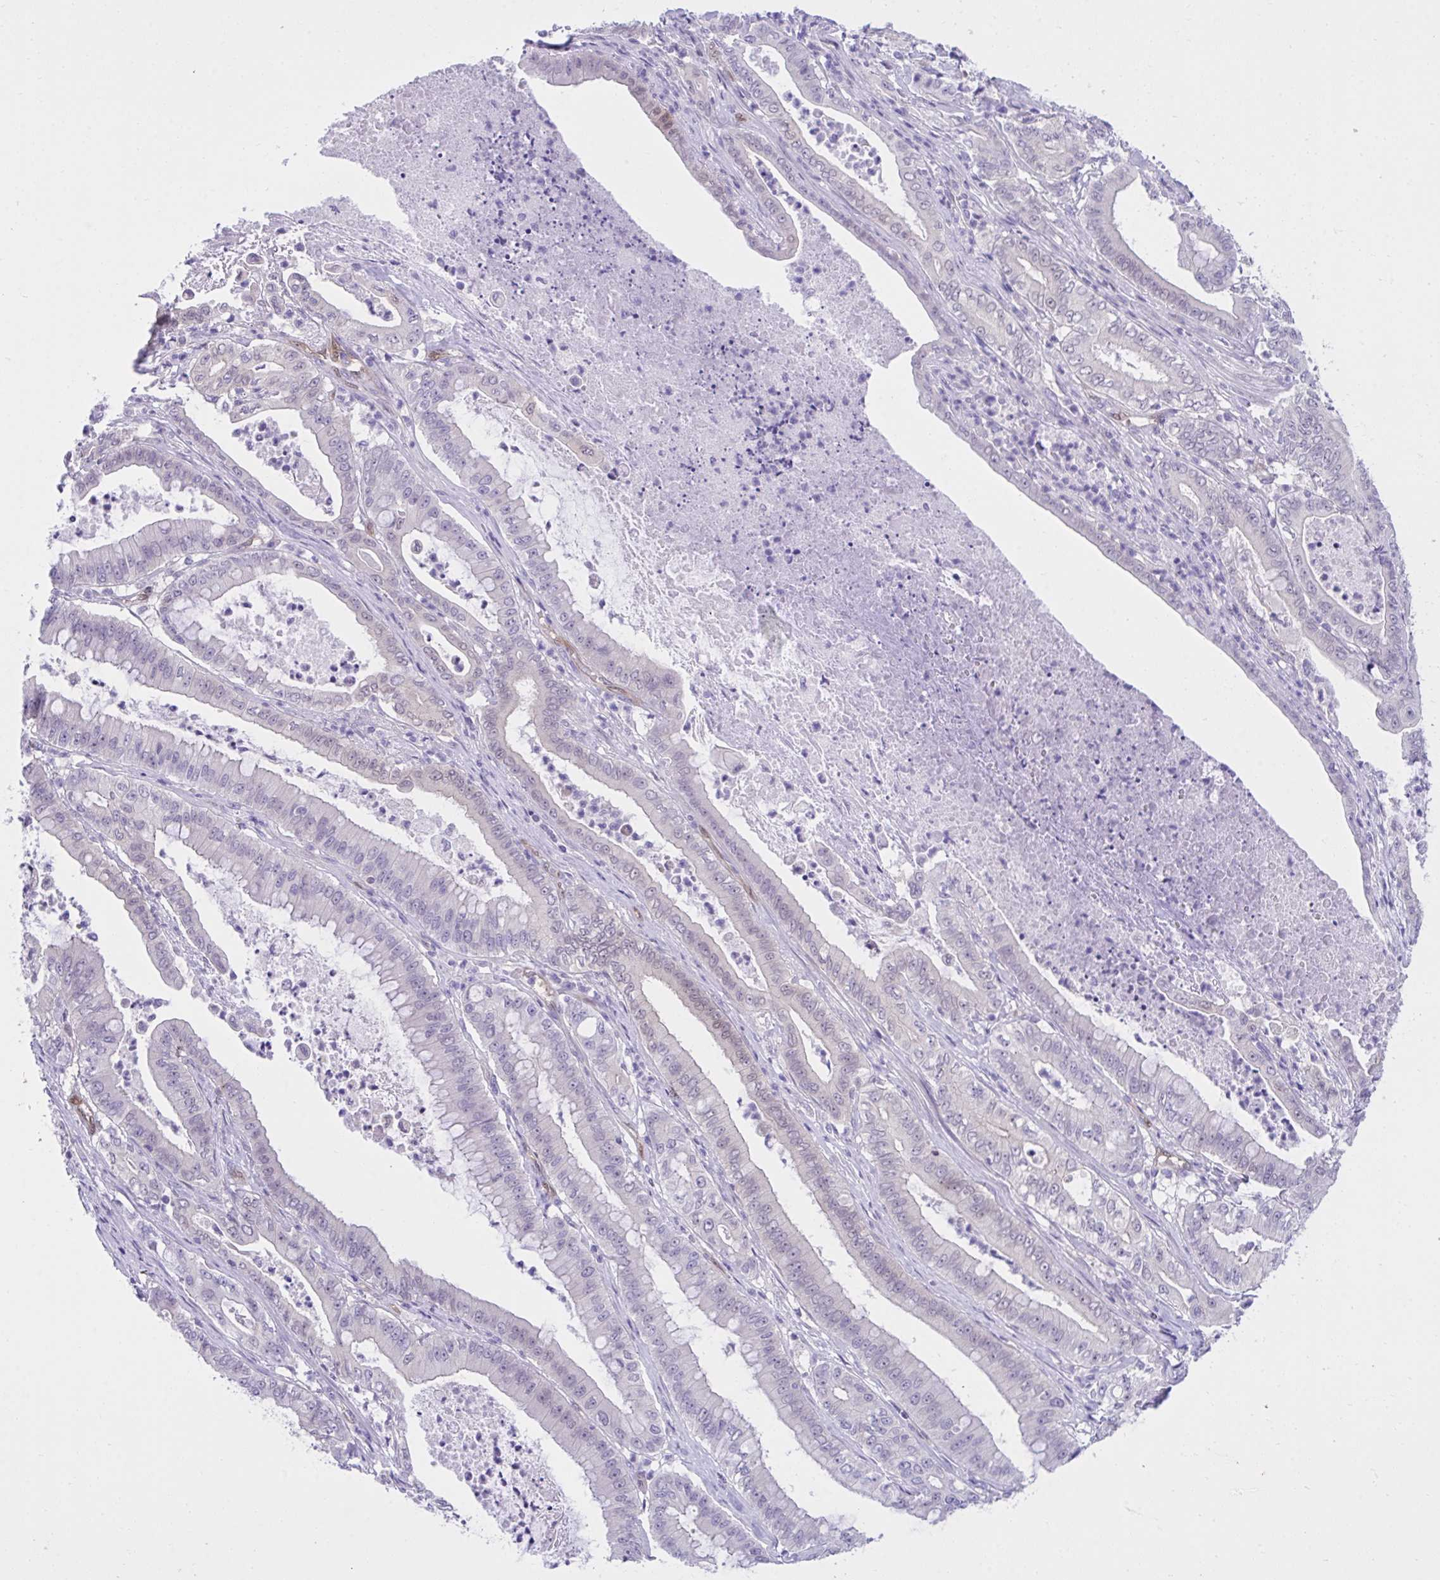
{"staining": {"intensity": "negative", "quantity": "none", "location": "none"}, "tissue": "pancreatic cancer", "cell_type": "Tumor cells", "image_type": "cancer", "snomed": [{"axis": "morphology", "description": "Adenocarcinoma, NOS"}, {"axis": "topography", "description": "Pancreas"}], "caption": "Tumor cells are negative for protein expression in human pancreatic cancer. Brightfield microscopy of immunohistochemistry (IHC) stained with DAB (brown) and hematoxylin (blue), captured at high magnification.", "gene": "PGM2L1", "patient": {"sex": "male", "age": 71}}